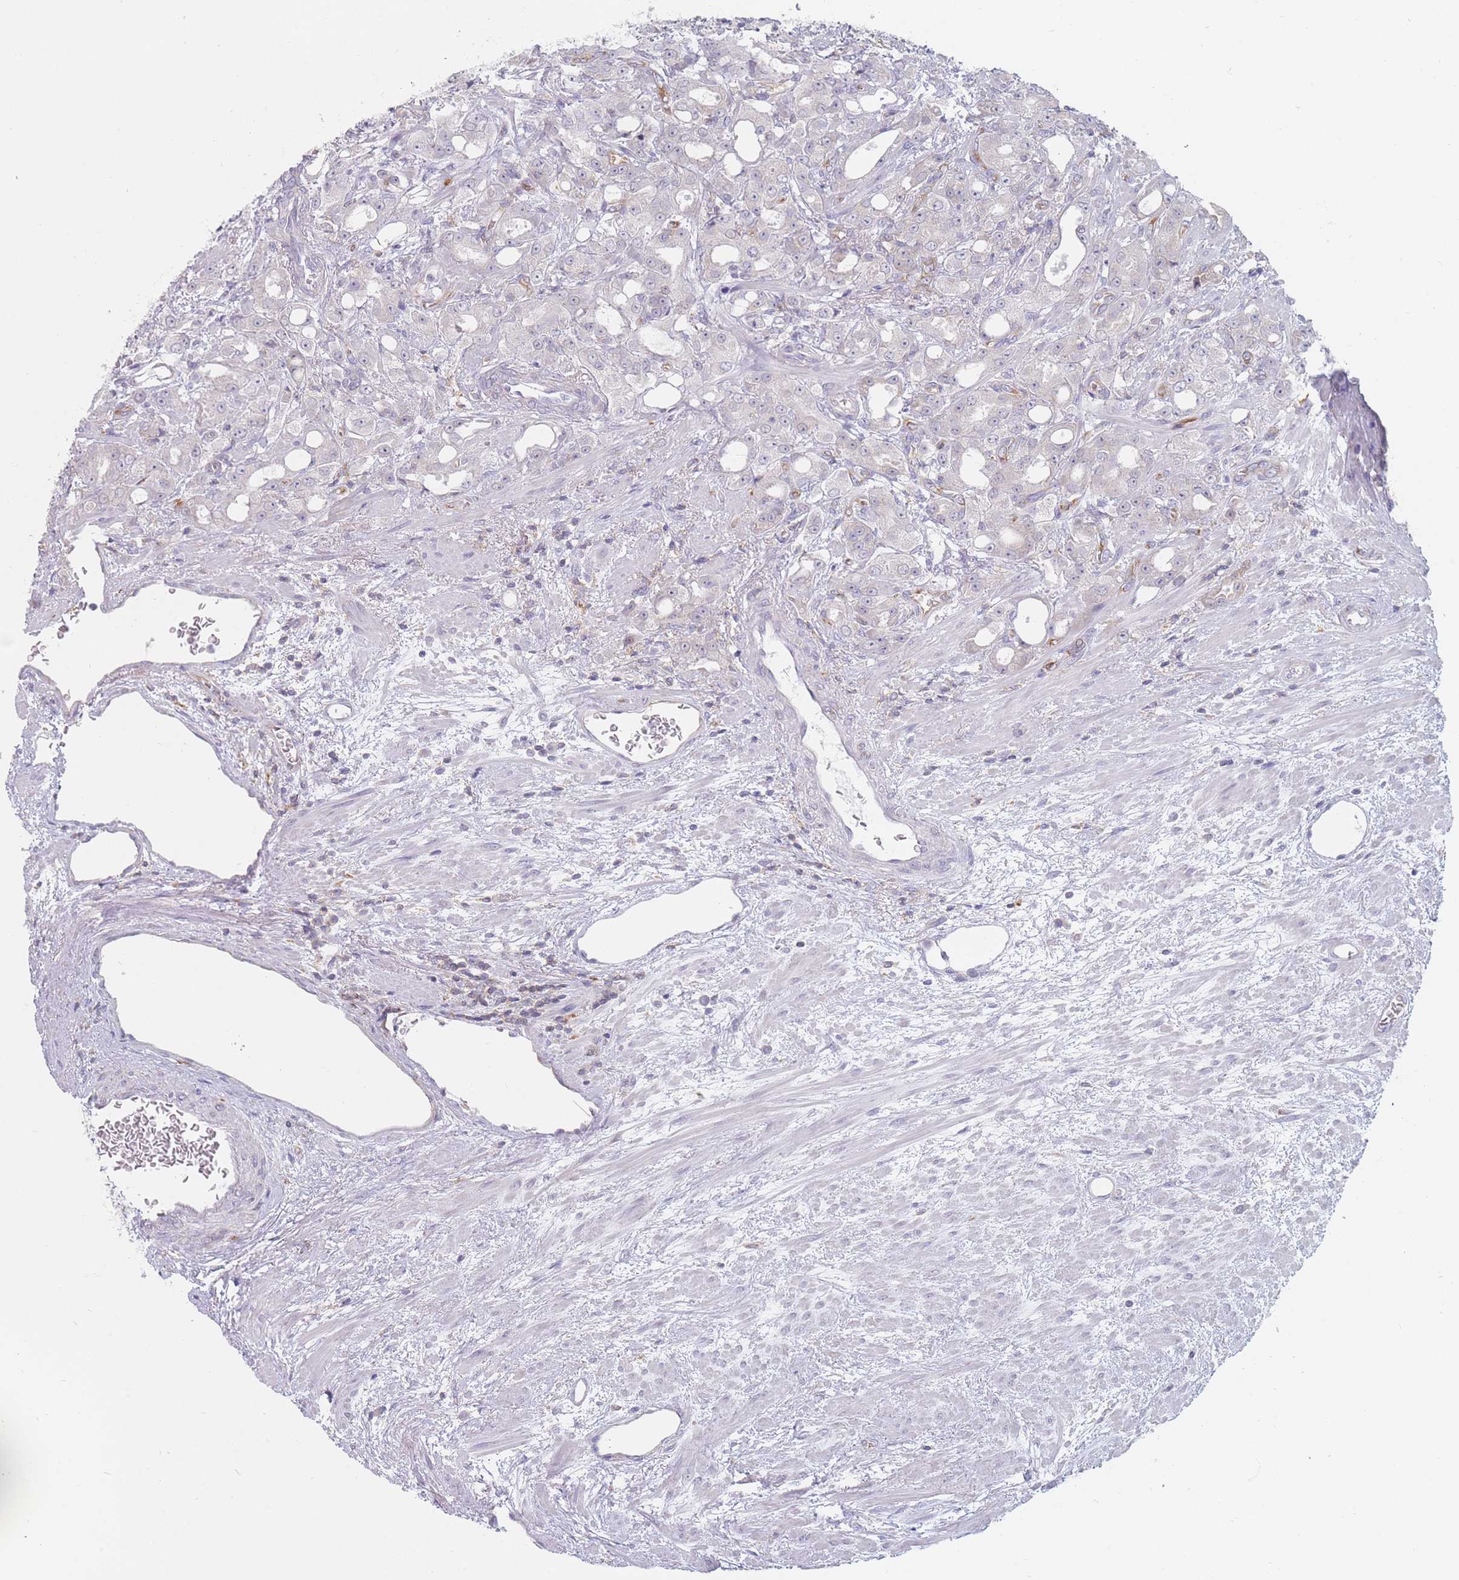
{"staining": {"intensity": "weak", "quantity": "25%-75%", "location": "cytoplasmic/membranous"}, "tissue": "prostate cancer", "cell_type": "Tumor cells", "image_type": "cancer", "snomed": [{"axis": "morphology", "description": "Adenocarcinoma, High grade"}, {"axis": "topography", "description": "Prostate"}], "caption": "Immunohistochemistry of prostate cancer demonstrates low levels of weak cytoplasmic/membranous staining in about 25%-75% of tumor cells.", "gene": "MAP1S", "patient": {"sex": "male", "age": 69}}